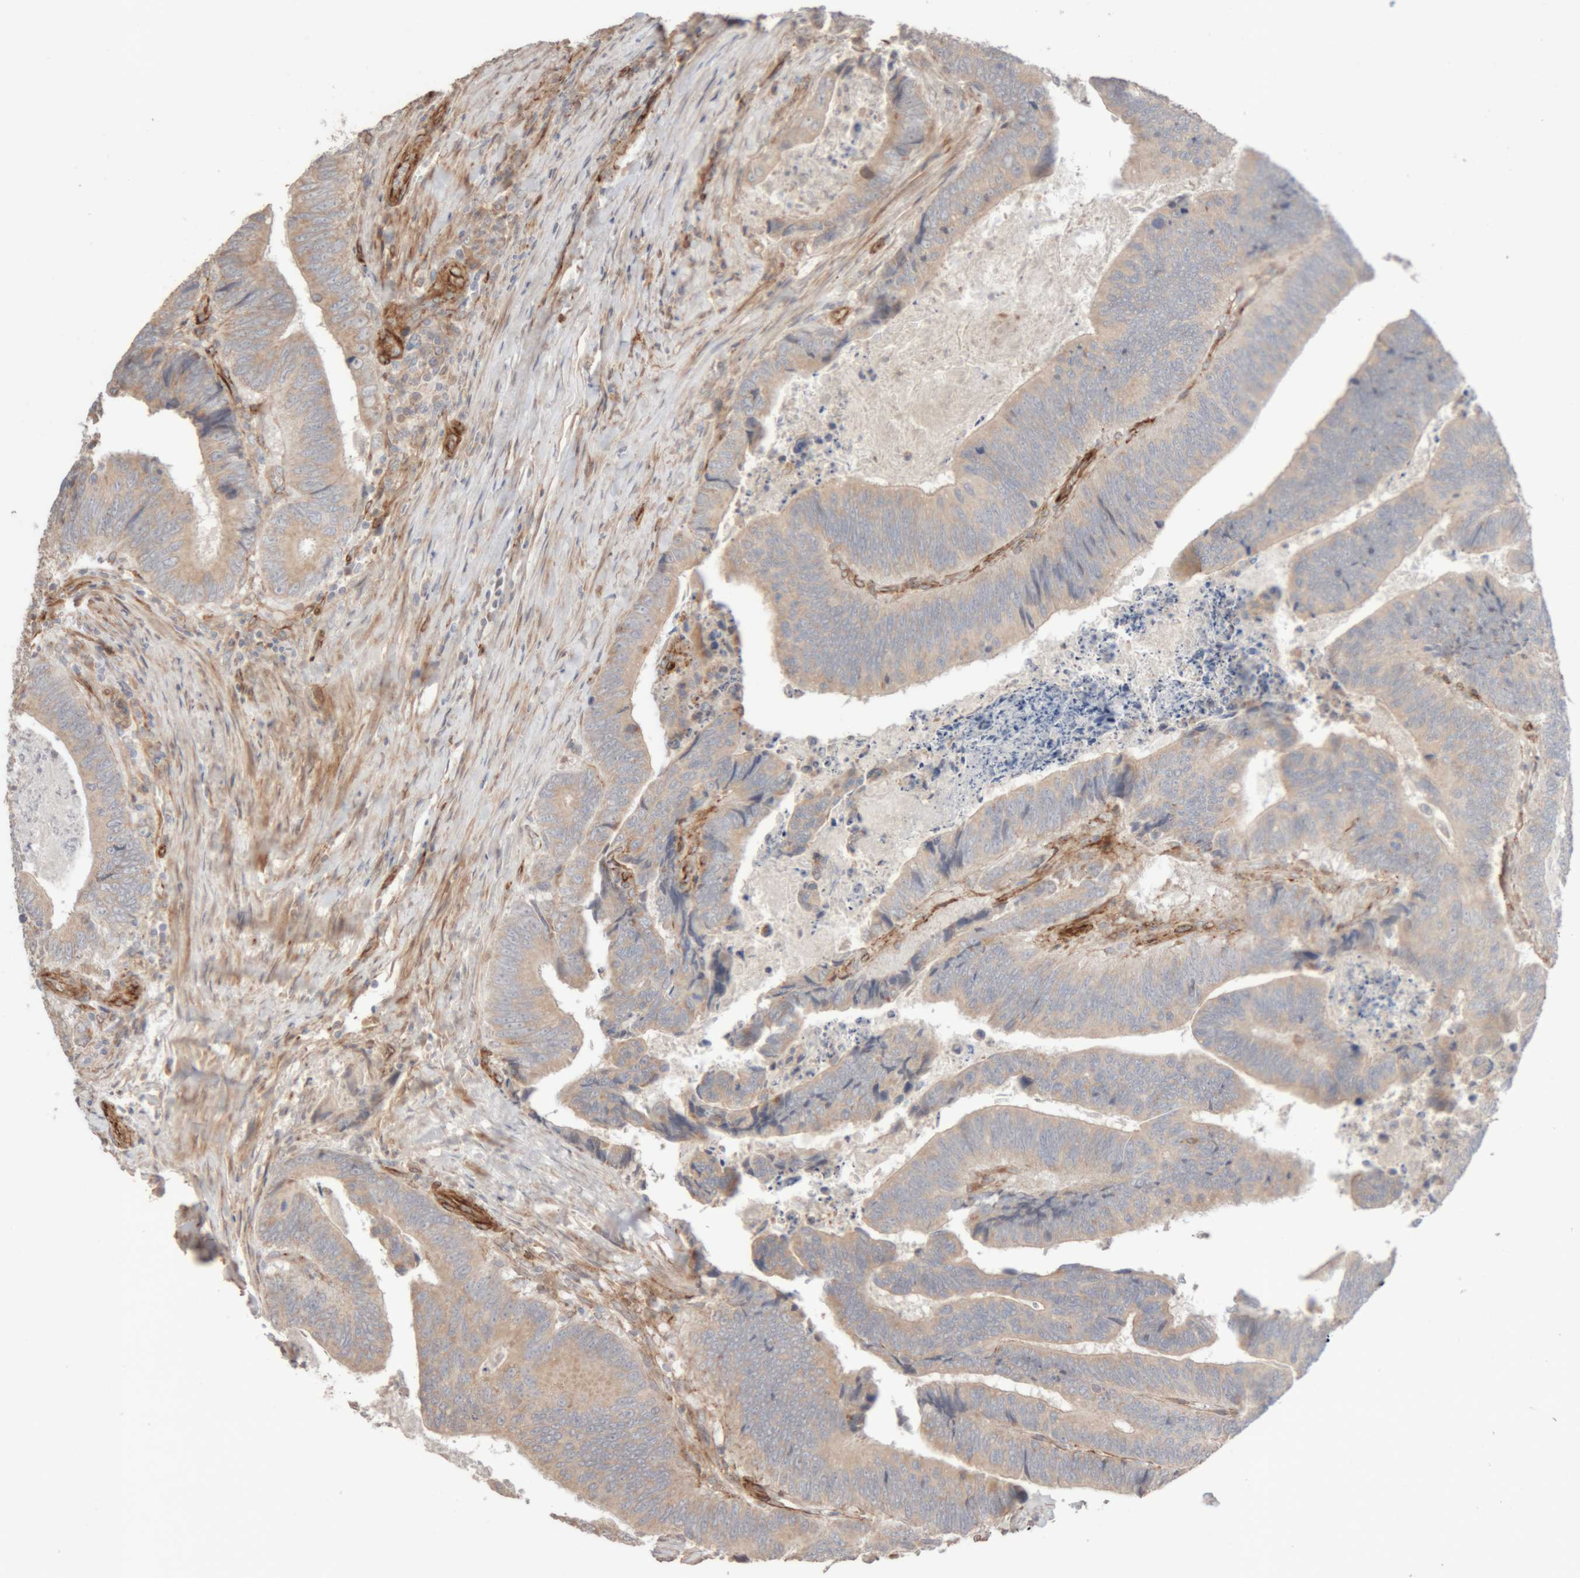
{"staining": {"intensity": "weak", "quantity": ">75%", "location": "cytoplasmic/membranous"}, "tissue": "colorectal cancer", "cell_type": "Tumor cells", "image_type": "cancer", "snomed": [{"axis": "morphology", "description": "Inflammation, NOS"}, {"axis": "morphology", "description": "Adenocarcinoma, NOS"}, {"axis": "topography", "description": "Colon"}], "caption": "Colorectal adenocarcinoma stained for a protein (brown) shows weak cytoplasmic/membranous positive staining in about >75% of tumor cells.", "gene": "RAB32", "patient": {"sex": "male", "age": 72}}